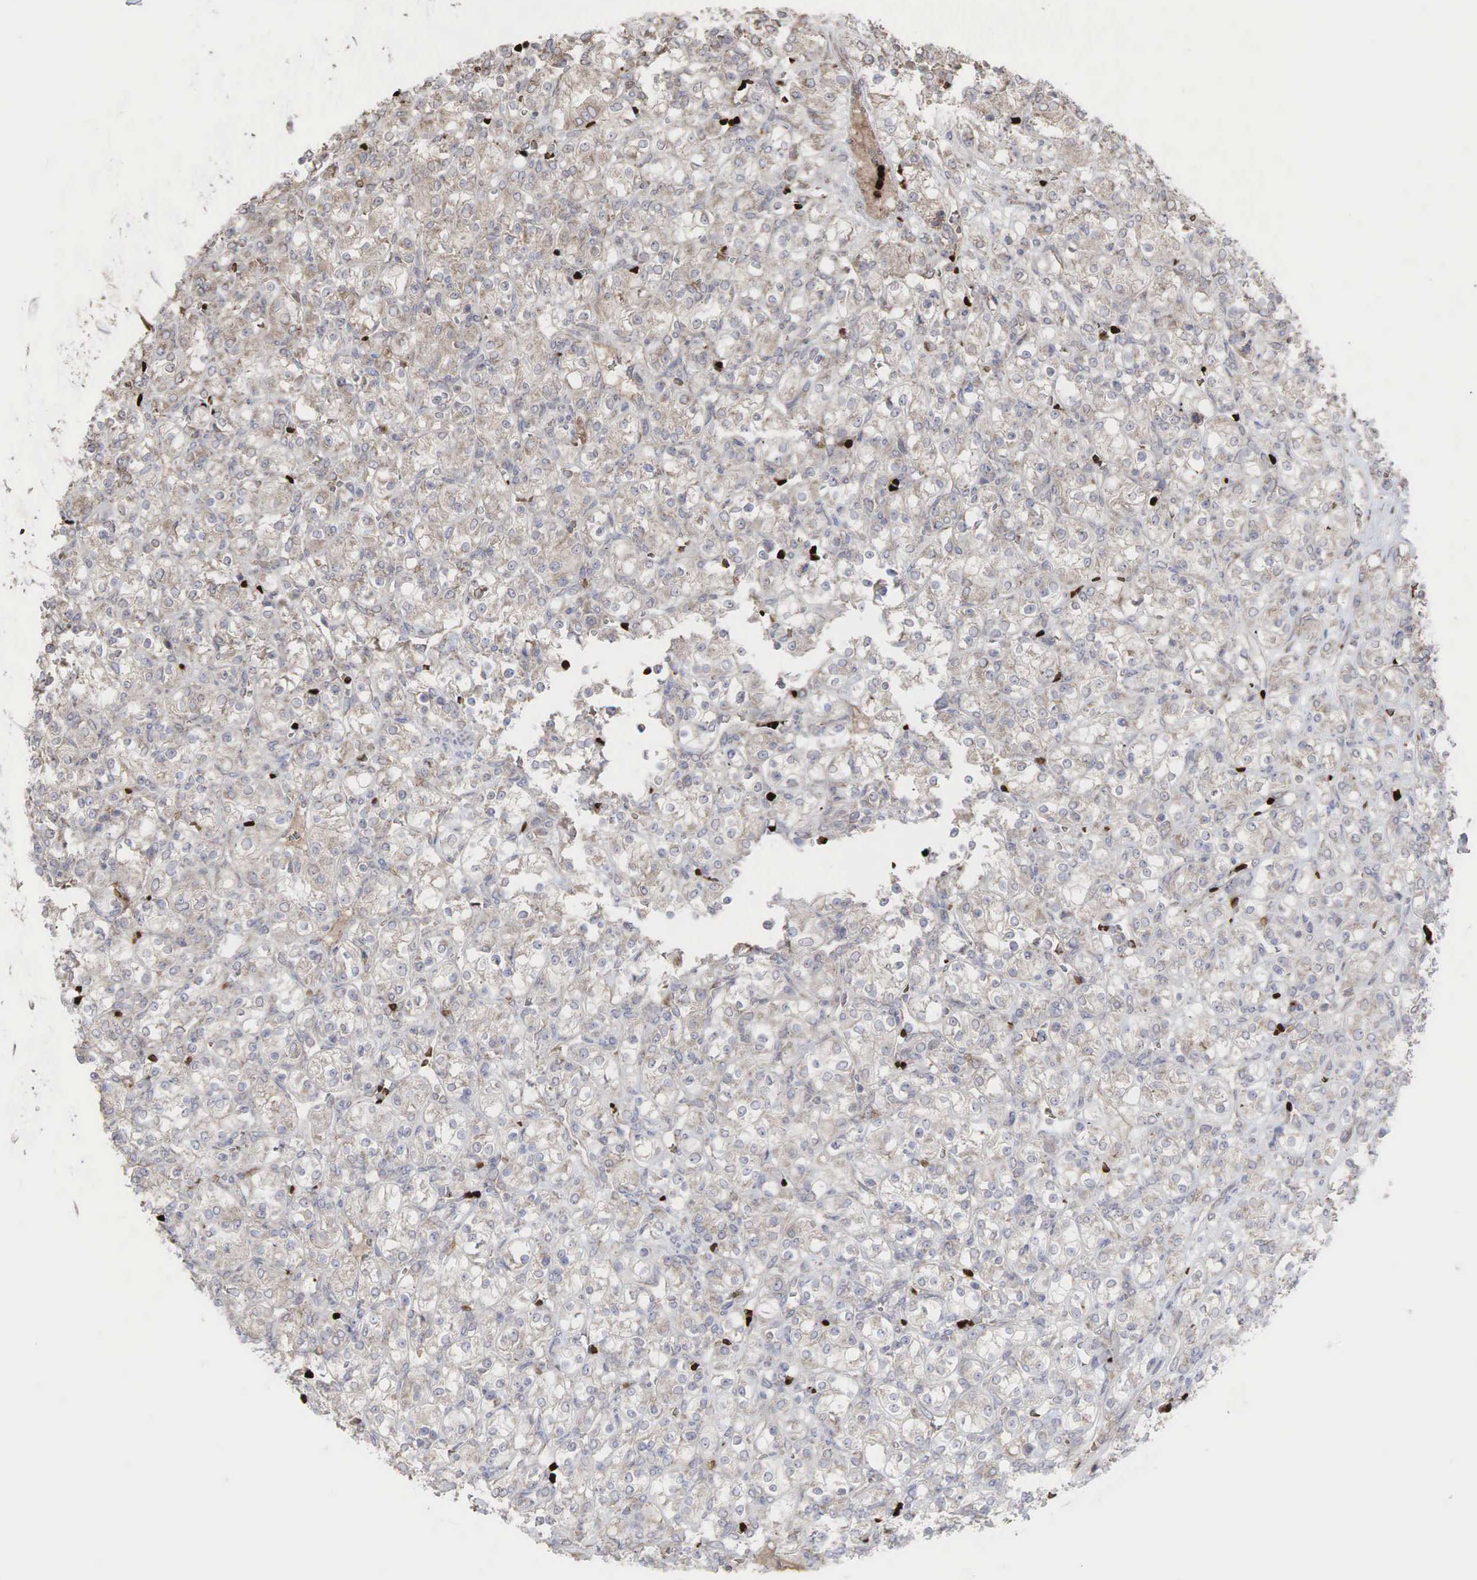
{"staining": {"intensity": "weak", "quantity": ">75%", "location": "cytoplasmic/membranous"}, "tissue": "renal cancer", "cell_type": "Tumor cells", "image_type": "cancer", "snomed": [{"axis": "morphology", "description": "Adenocarcinoma, NOS"}, {"axis": "topography", "description": "Kidney"}], "caption": "The histopathology image reveals a brown stain indicating the presence of a protein in the cytoplasmic/membranous of tumor cells in renal adenocarcinoma. (DAB (3,3'-diaminobenzidine) IHC, brown staining for protein, blue staining for nuclei).", "gene": "PABPC5", "patient": {"sex": "male", "age": 77}}